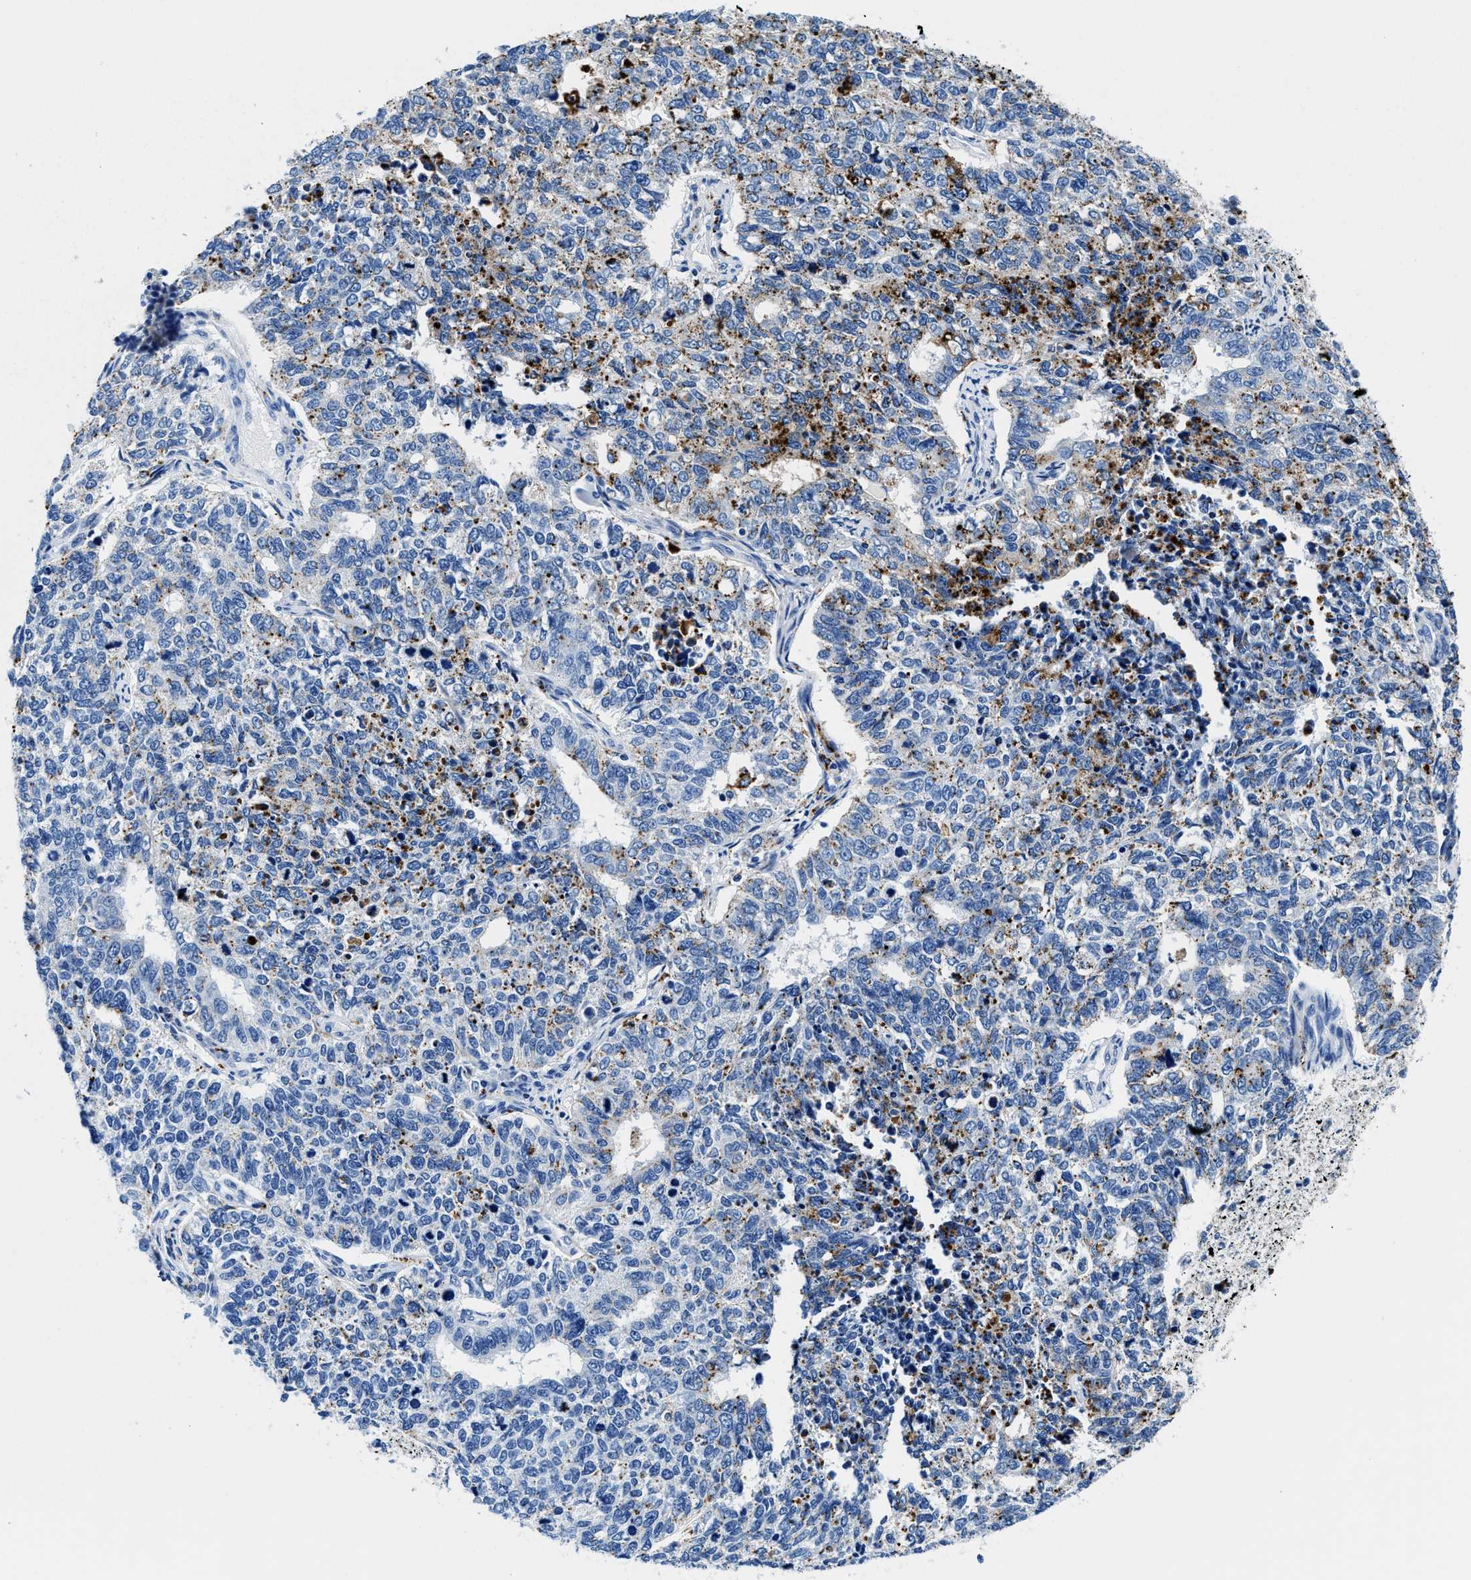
{"staining": {"intensity": "moderate", "quantity": "<25%", "location": "cytoplasmic/membranous"}, "tissue": "cervical cancer", "cell_type": "Tumor cells", "image_type": "cancer", "snomed": [{"axis": "morphology", "description": "Squamous cell carcinoma, NOS"}, {"axis": "topography", "description": "Cervix"}], "caption": "Approximately <25% of tumor cells in cervical cancer (squamous cell carcinoma) demonstrate moderate cytoplasmic/membranous protein staining as visualized by brown immunohistochemical staining.", "gene": "OR14K1", "patient": {"sex": "female", "age": 63}}